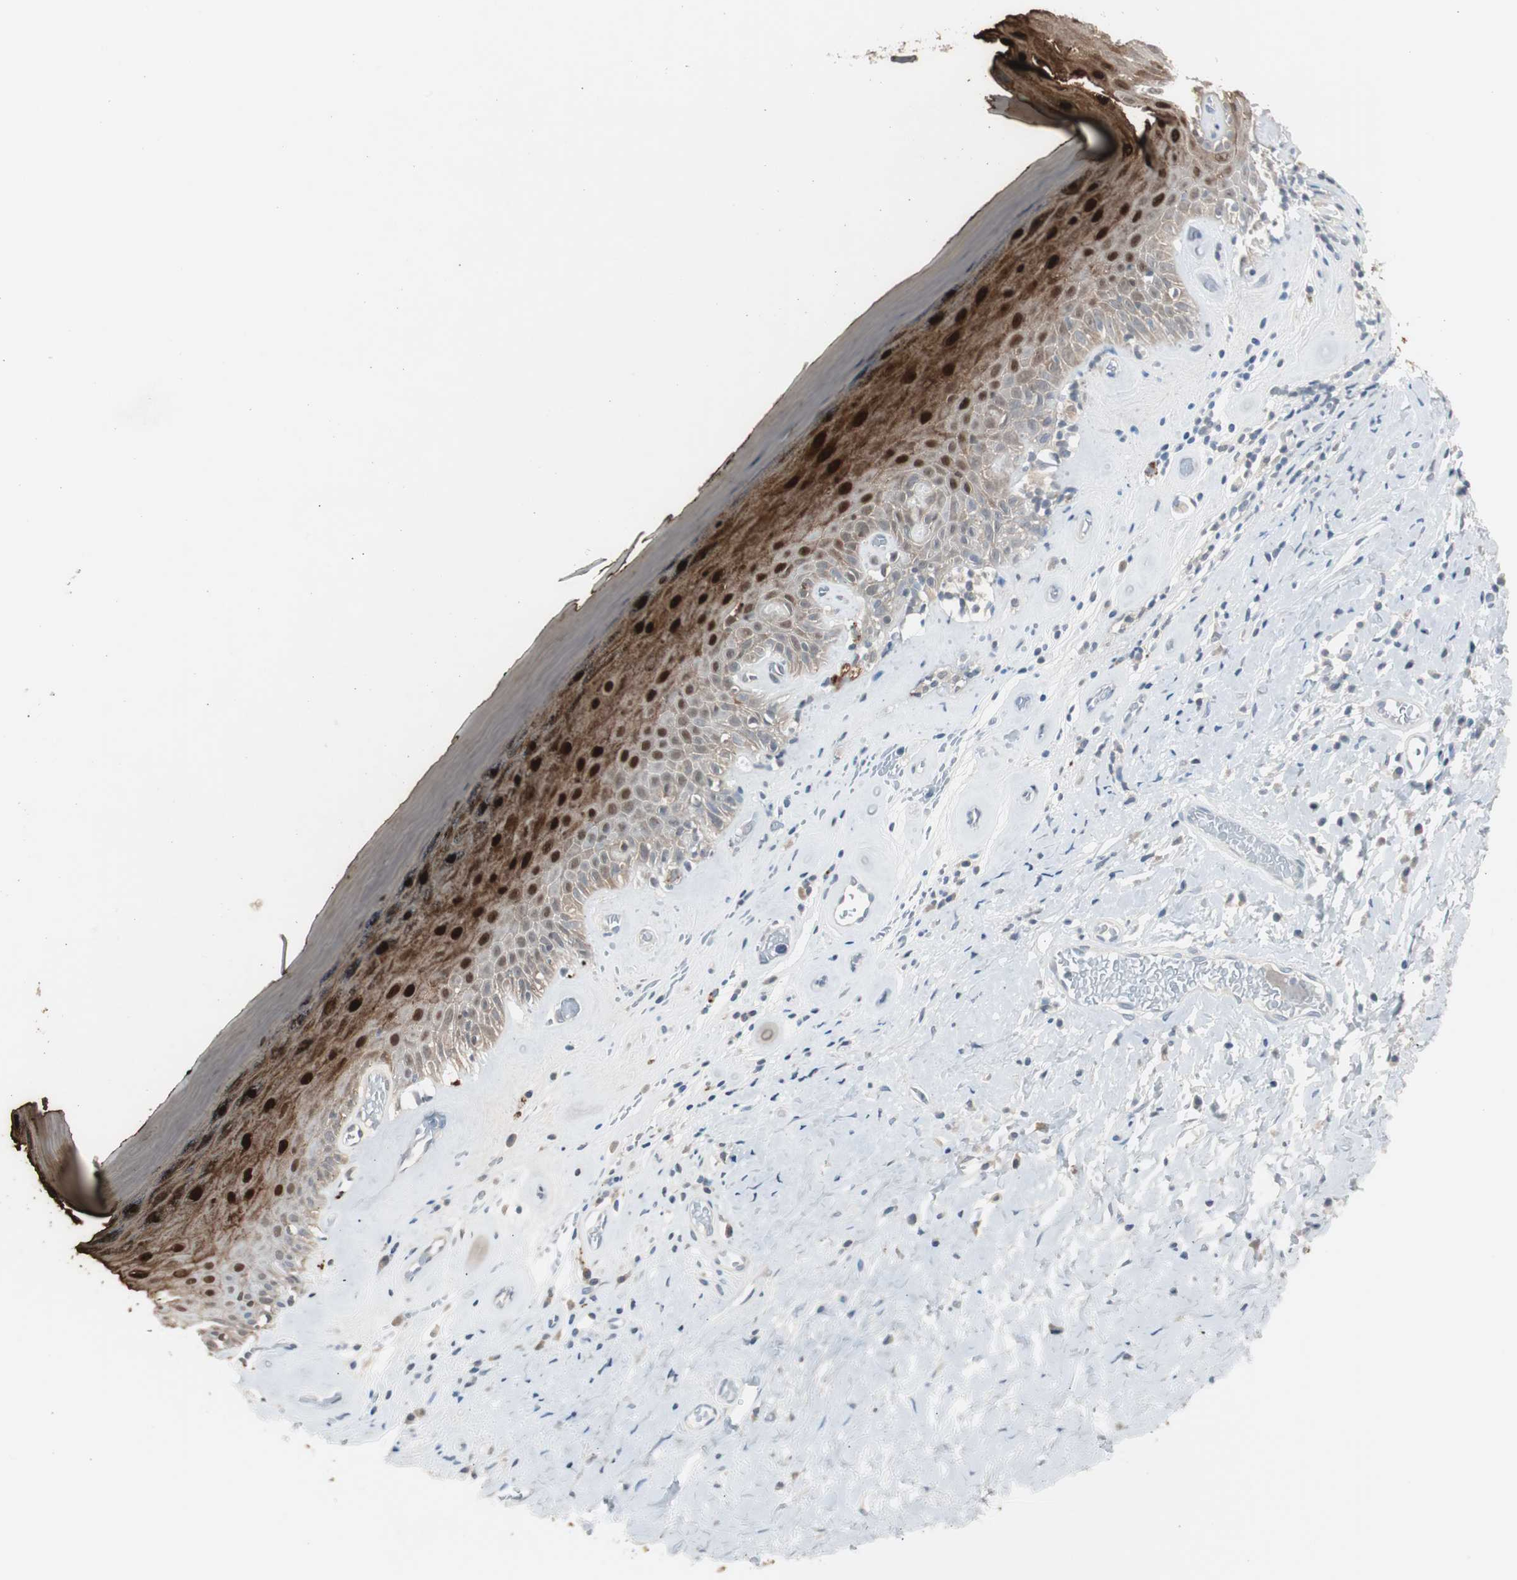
{"staining": {"intensity": "strong", "quantity": ">75%", "location": "cytoplasmic/membranous,nuclear"}, "tissue": "skin", "cell_type": "Epidermal cells", "image_type": "normal", "snomed": [{"axis": "morphology", "description": "Normal tissue, NOS"}, {"axis": "morphology", "description": "Inflammation, NOS"}, {"axis": "topography", "description": "Vulva"}], "caption": "Immunohistochemical staining of unremarkable human skin demonstrates high levels of strong cytoplasmic/membranous,nuclear positivity in approximately >75% of epidermal cells.", "gene": "S100A7A", "patient": {"sex": "female", "age": 84}}